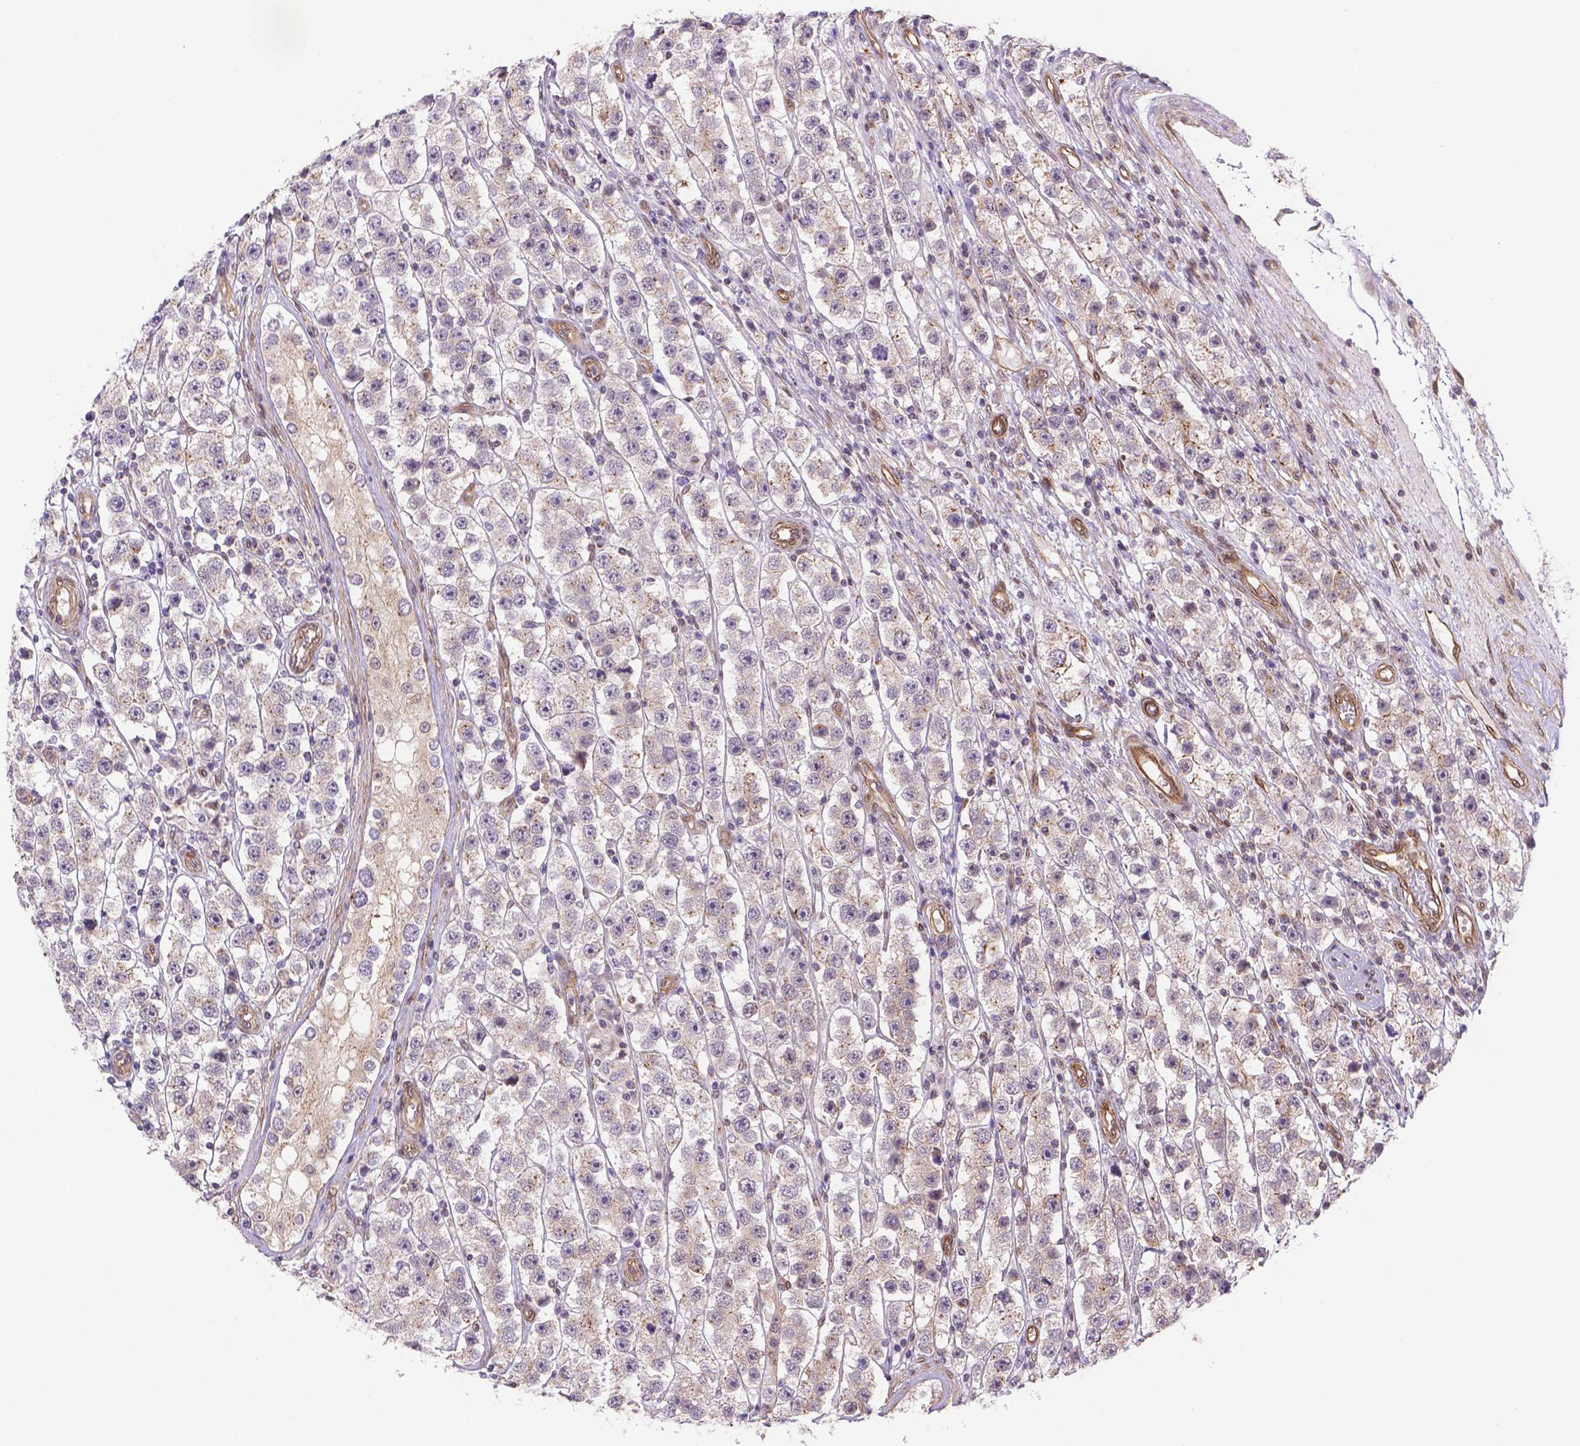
{"staining": {"intensity": "weak", "quantity": ">75%", "location": "cytoplasmic/membranous"}, "tissue": "testis cancer", "cell_type": "Tumor cells", "image_type": "cancer", "snomed": [{"axis": "morphology", "description": "Seminoma, NOS"}, {"axis": "topography", "description": "Testis"}], "caption": "The histopathology image shows a brown stain indicating the presence of a protein in the cytoplasmic/membranous of tumor cells in testis cancer.", "gene": "YAP1", "patient": {"sex": "male", "age": 45}}